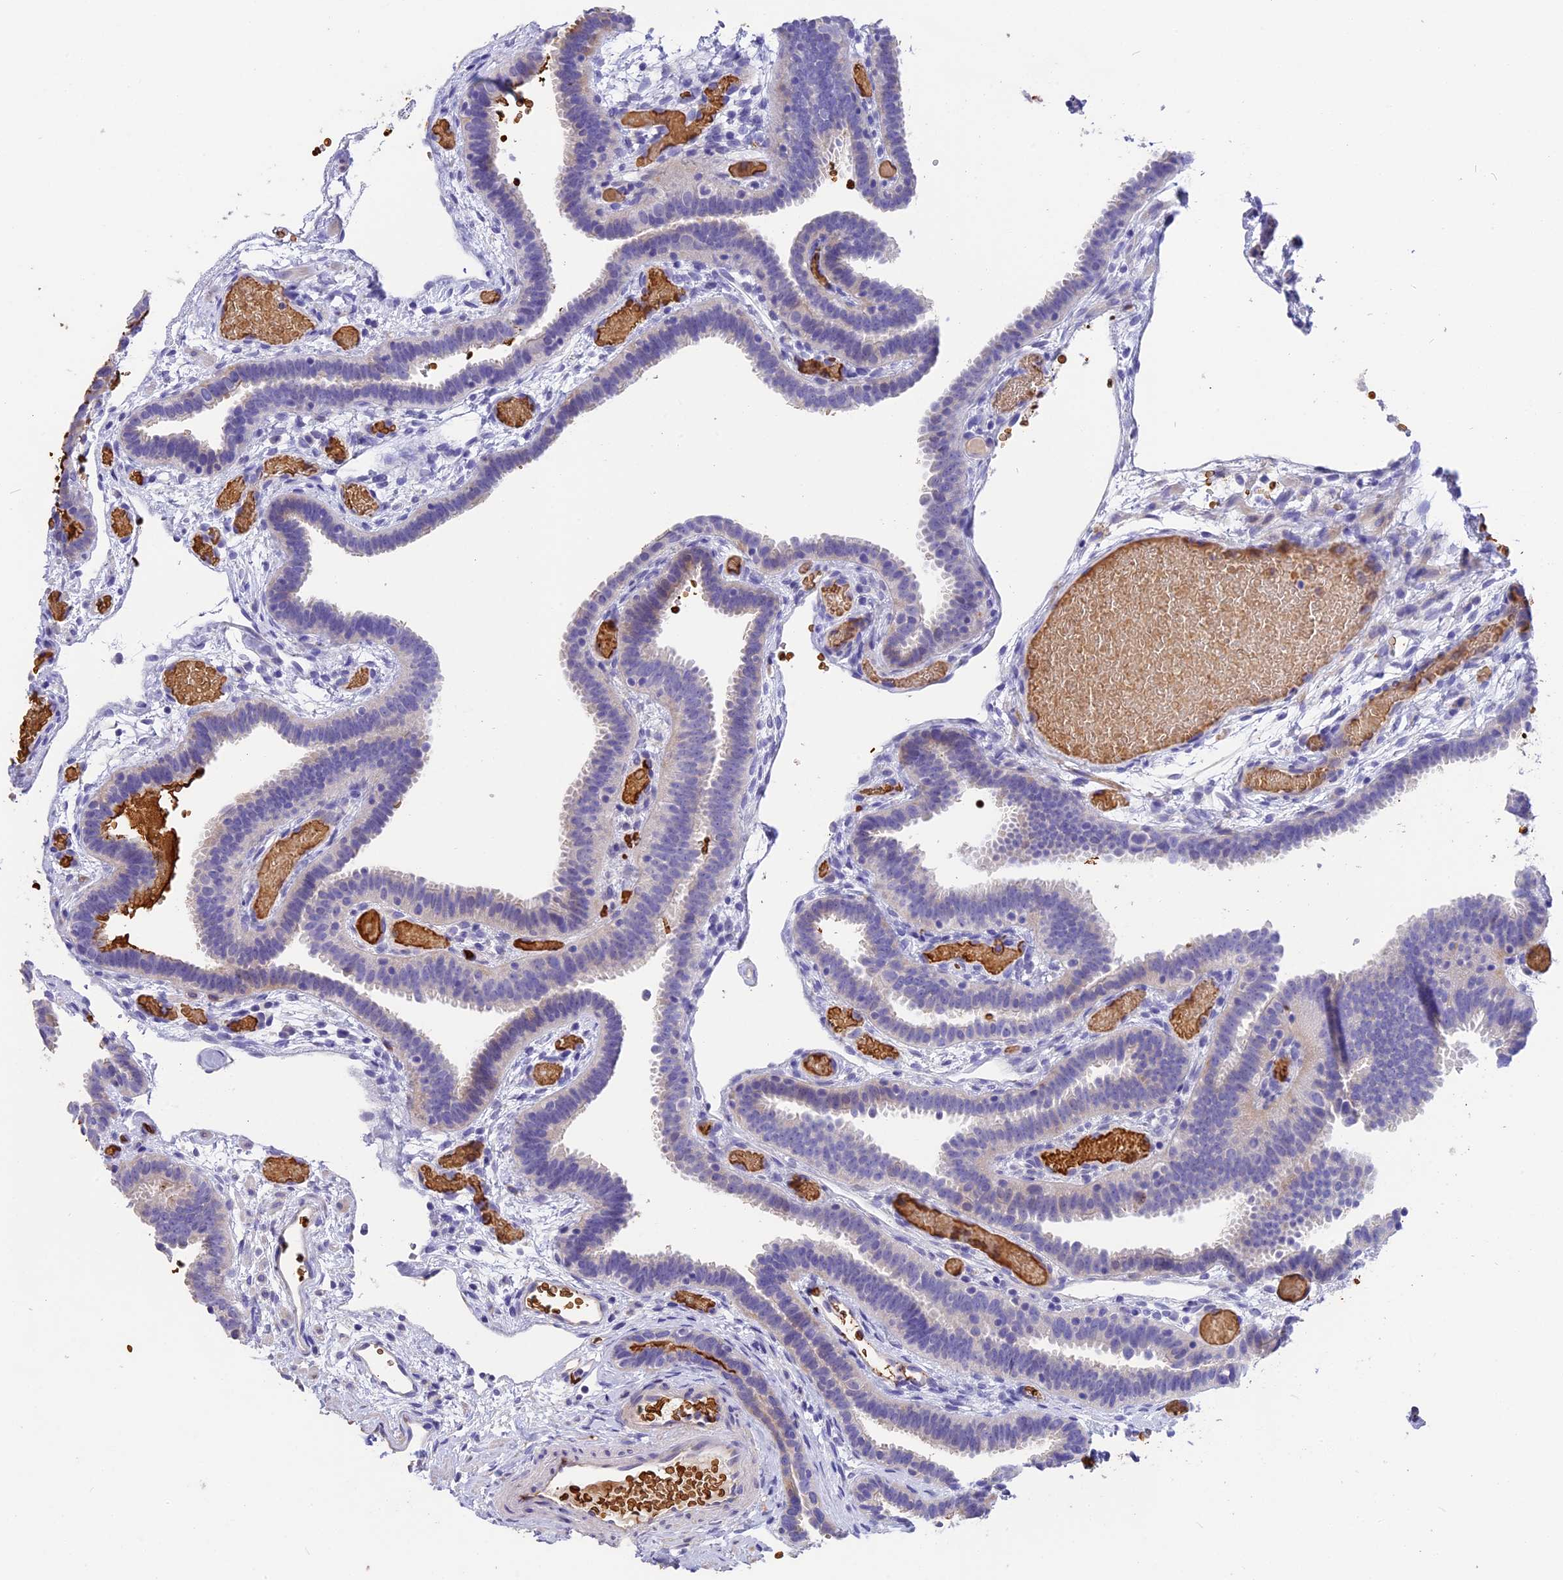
{"staining": {"intensity": "negative", "quantity": "none", "location": "none"}, "tissue": "fallopian tube", "cell_type": "Glandular cells", "image_type": "normal", "snomed": [{"axis": "morphology", "description": "Normal tissue, NOS"}, {"axis": "topography", "description": "Fallopian tube"}], "caption": "A histopathology image of human fallopian tube is negative for staining in glandular cells. Brightfield microscopy of immunohistochemistry stained with DAB (brown) and hematoxylin (blue), captured at high magnification.", "gene": "TNNC2", "patient": {"sex": "female", "age": 37}}